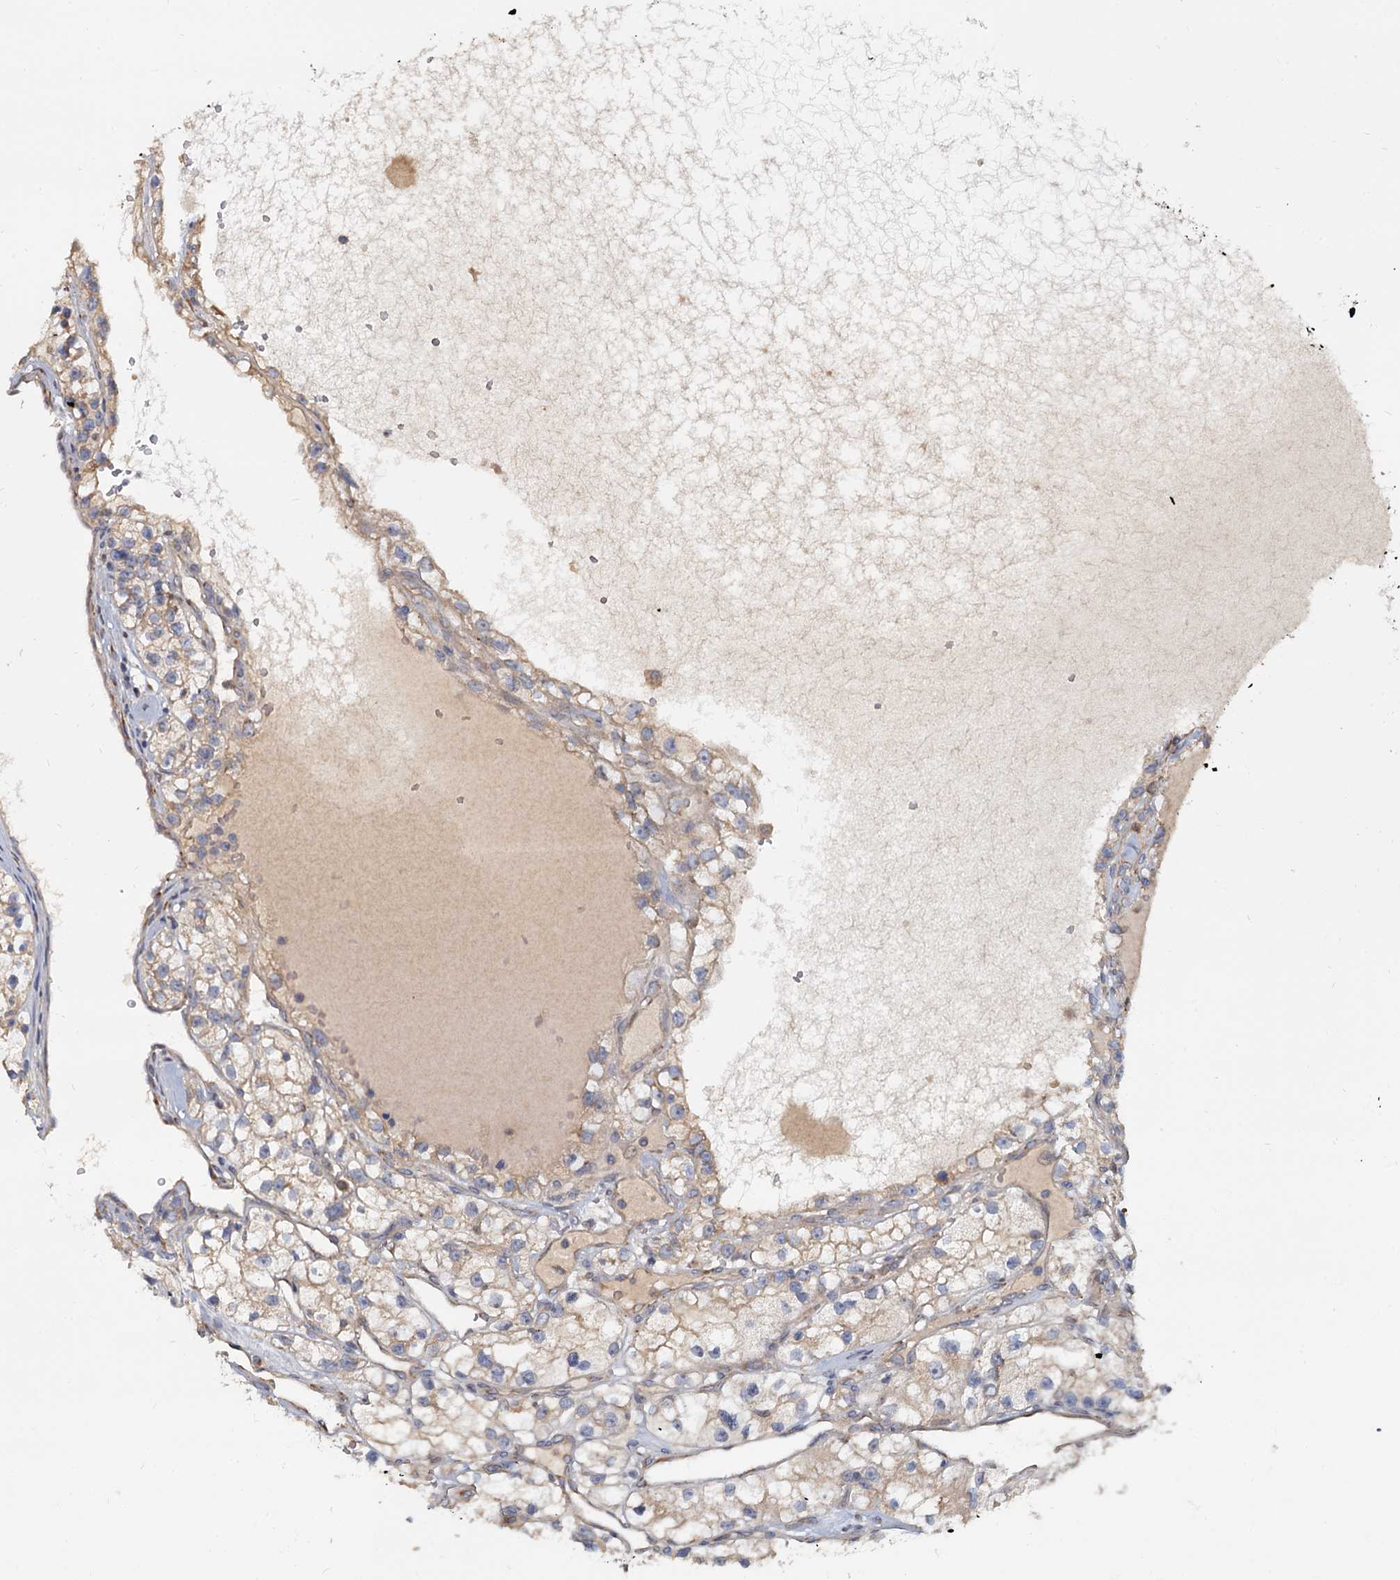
{"staining": {"intensity": "weak", "quantity": ">75%", "location": "cytoplasmic/membranous"}, "tissue": "renal cancer", "cell_type": "Tumor cells", "image_type": "cancer", "snomed": [{"axis": "morphology", "description": "Adenocarcinoma, NOS"}, {"axis": "topography", "description": "Kidney"}], "caption": "This micrograph demonstrates IHC staining of human renal cancer (adenocarcinoma), with low weak cytoplasmic/membranous staining in about >75% of tumor cells.", "gene": "LRRC51", "patient": {"sex": "female", "age": 57}}